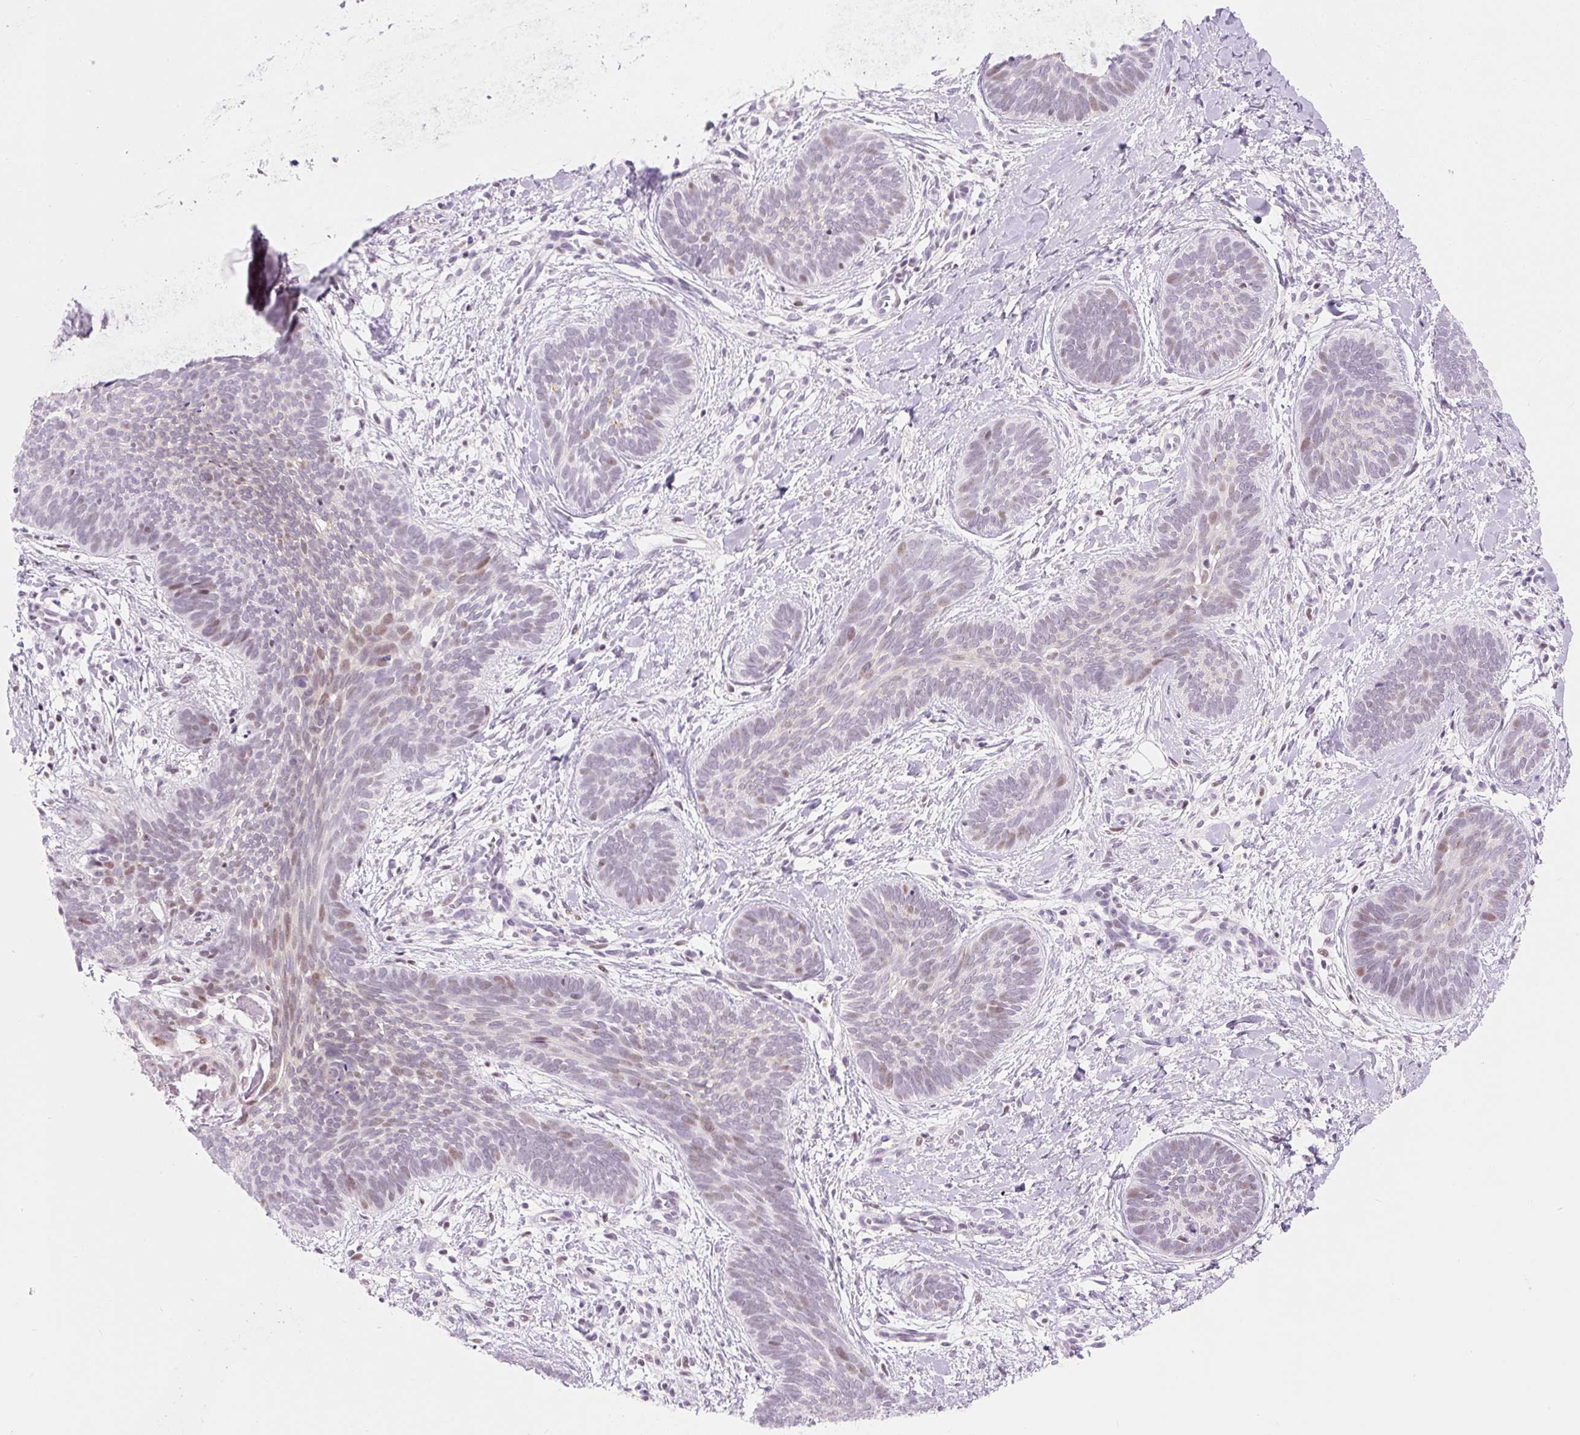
{"staining": {"intensity": "moderate", "quantity": "<25%", "location": "nuclear"}, "tissue": "skin cancer", "cell_type": "Tumor cells", "image_type": "cancer", "snomed": [{"axis": "morphology", "description": "Basal cell carcinoma"}, {"axis": "topography", "description": "Skin"}], "caption": "Immunohistochemical staining of human basal cell carcinoma (skin) shows moderate nuclear protein expression in approximately <25% of tumor cells.", "gene": "H2BW1", "patient": {"sex": "female", "age": 81}}